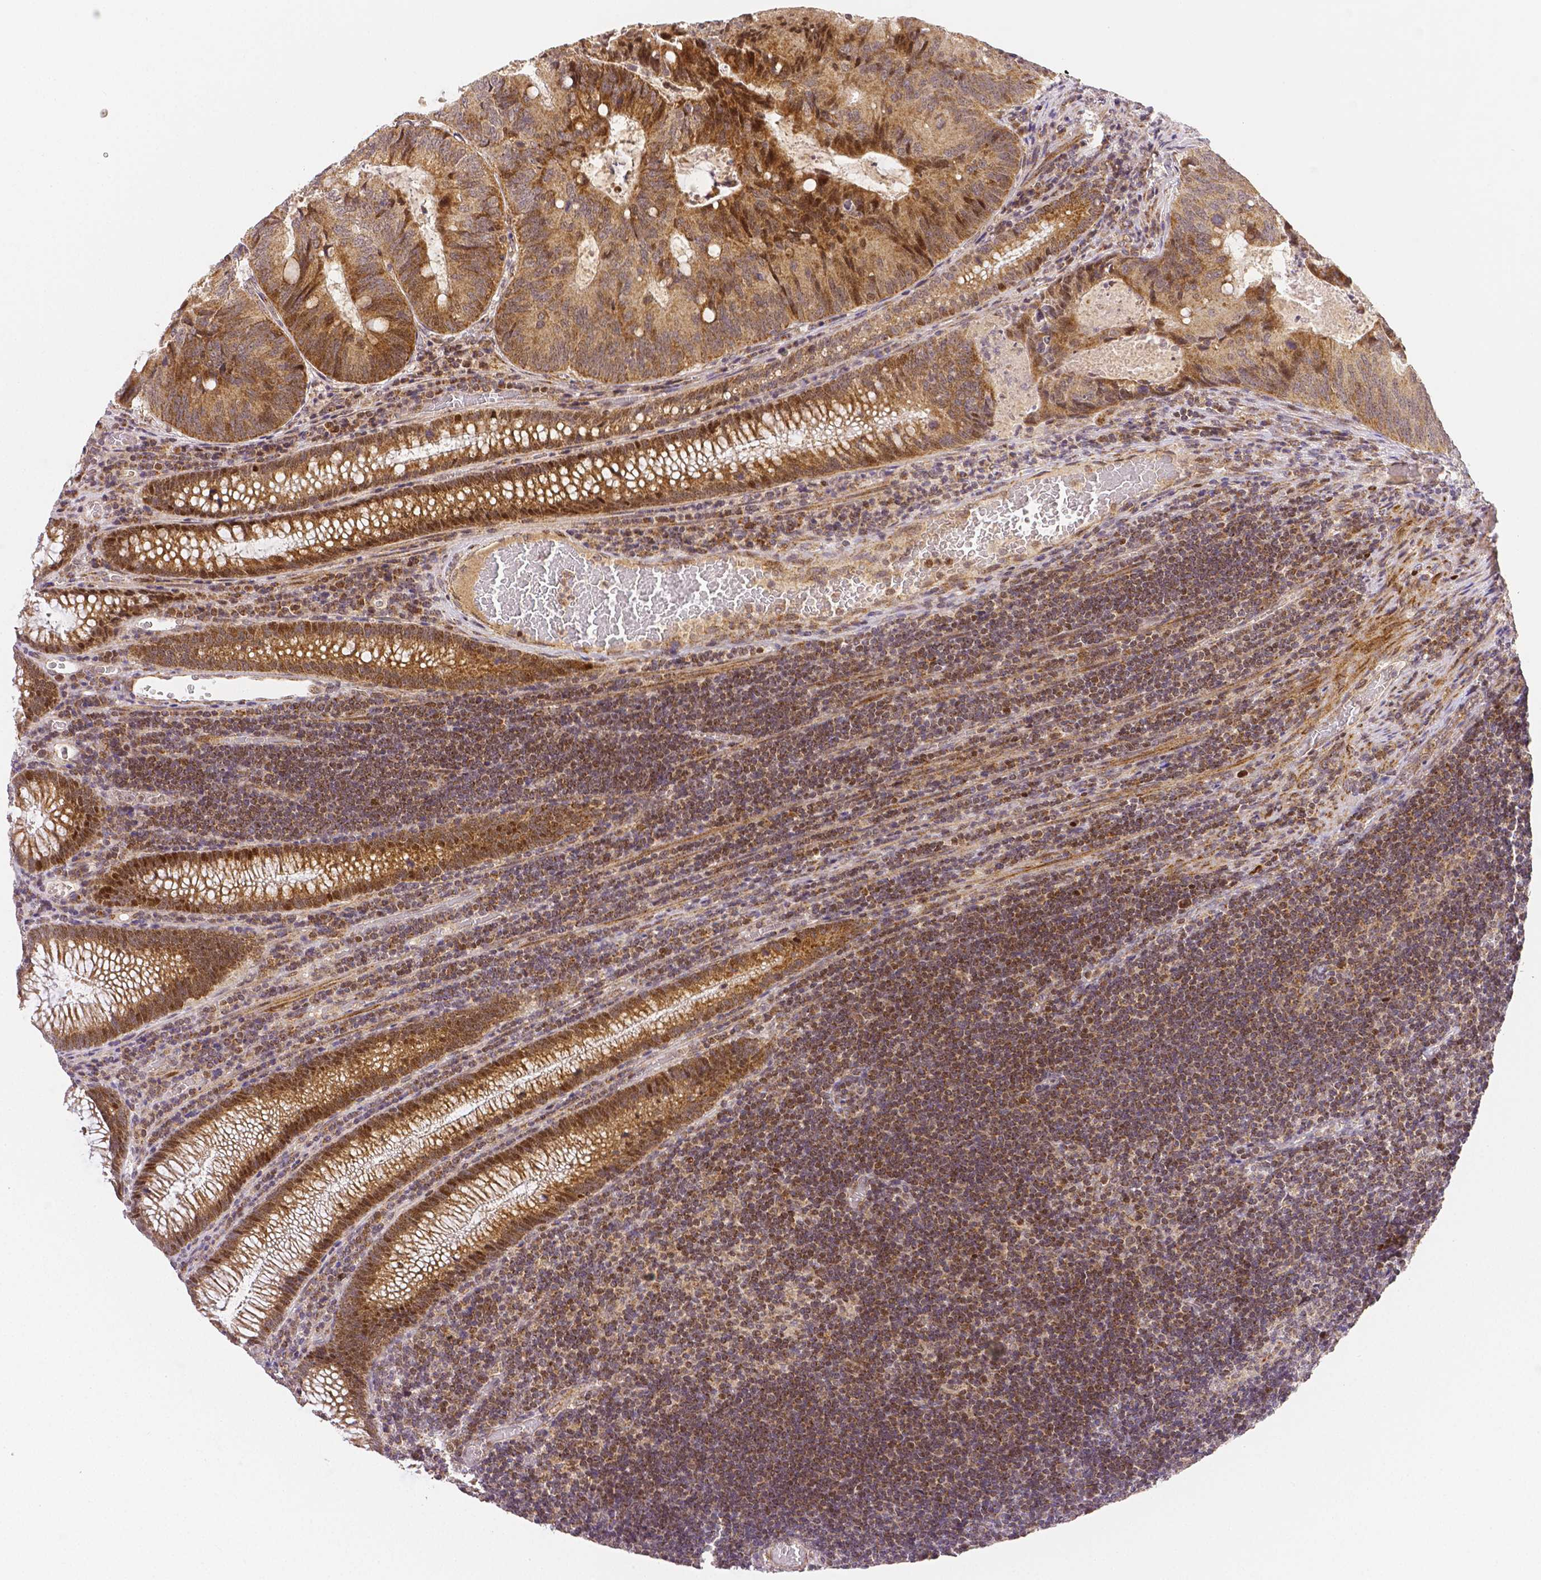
{"staining": {"intensity": "moderate", "quantity": "25%-75%", "location": "cytoplasmic/membranous,nuclear"}, "tissue": "colorectal cancer", "cell_type": "Tumor cells", "image_type": "cancer", "snomed": [{"axis": "morphology", "description": "Adenocarcinoma, NOS"}, {"axis": "topography", "description": "Colon"}], "caption": "Adenocarcinoma (colorectal) stained for a protein displays moderate cytoplasmic/membranous and nuclear positivity in tumor cells. (Stains: DAB in brown, nuclei in blue, Microscopy: brightfield microscopy at high magnification).", "gene": "RHOT1", "patient": {"sex": "male", "age": 67}}